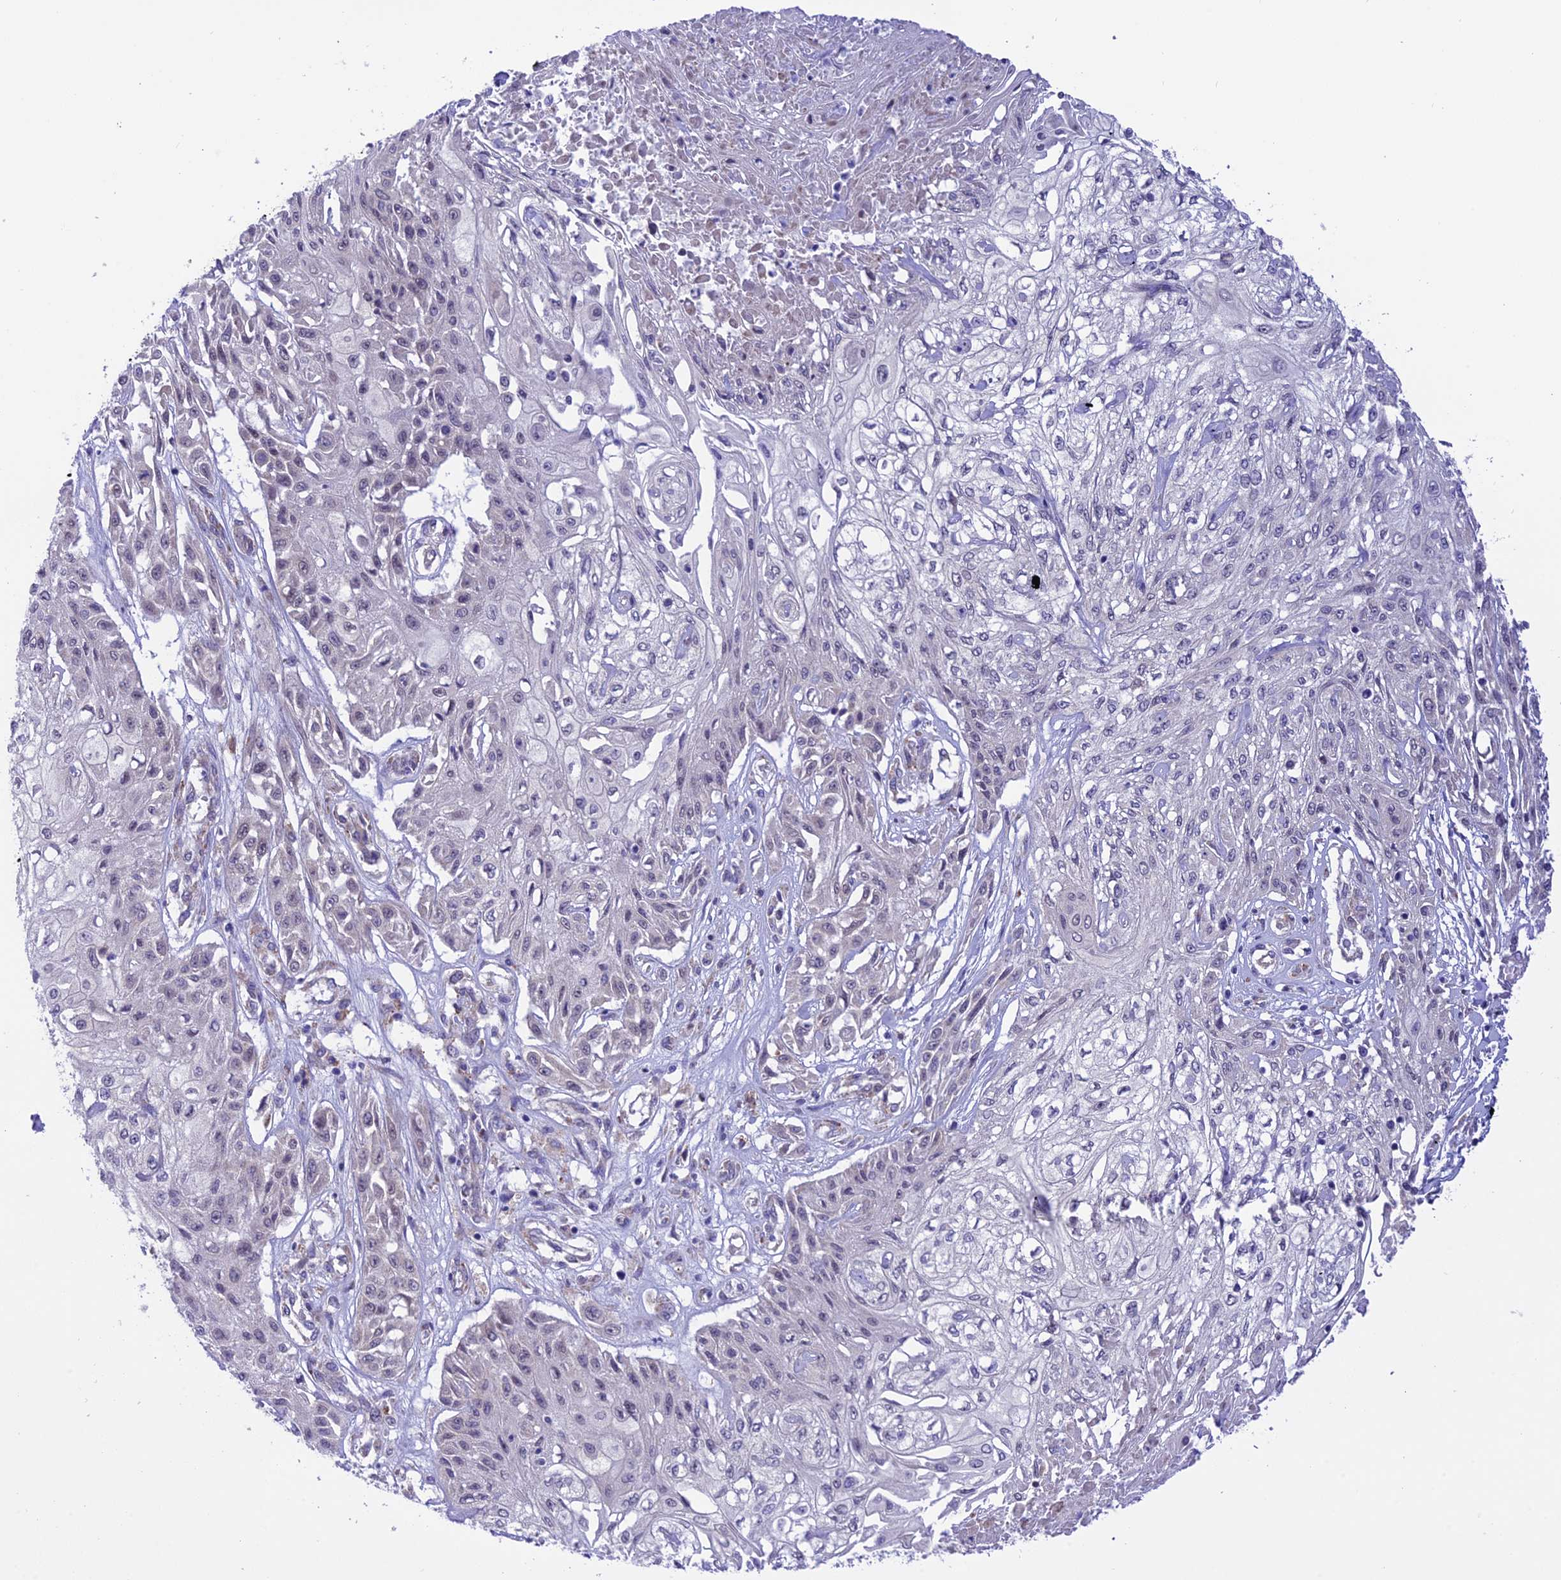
{"staining": {"intensity": "negative", "quantity": "none", "location": "none"}, "tissue": "skin cancer", "cell_type": "Tumor cells", "image_type": "cancer", "snomed": [{"axis": "morphology", "description": "Squamous cell carcinoma, NOS"}, {"axis": "morphology", "description": "Squamous cell carcinoma, metastatic, NOS"}, {"axis": "topography", "description": "Skin"}, {"axis": "topography", "description": "Lymph node"}], "caption": "Micrograph shows no significant protein positivity in tumor cells of skin cancer (metastatic squamous cell carcinoma).", "gene": "RNF126", "patient": {"sex": "male", "age": 75}}